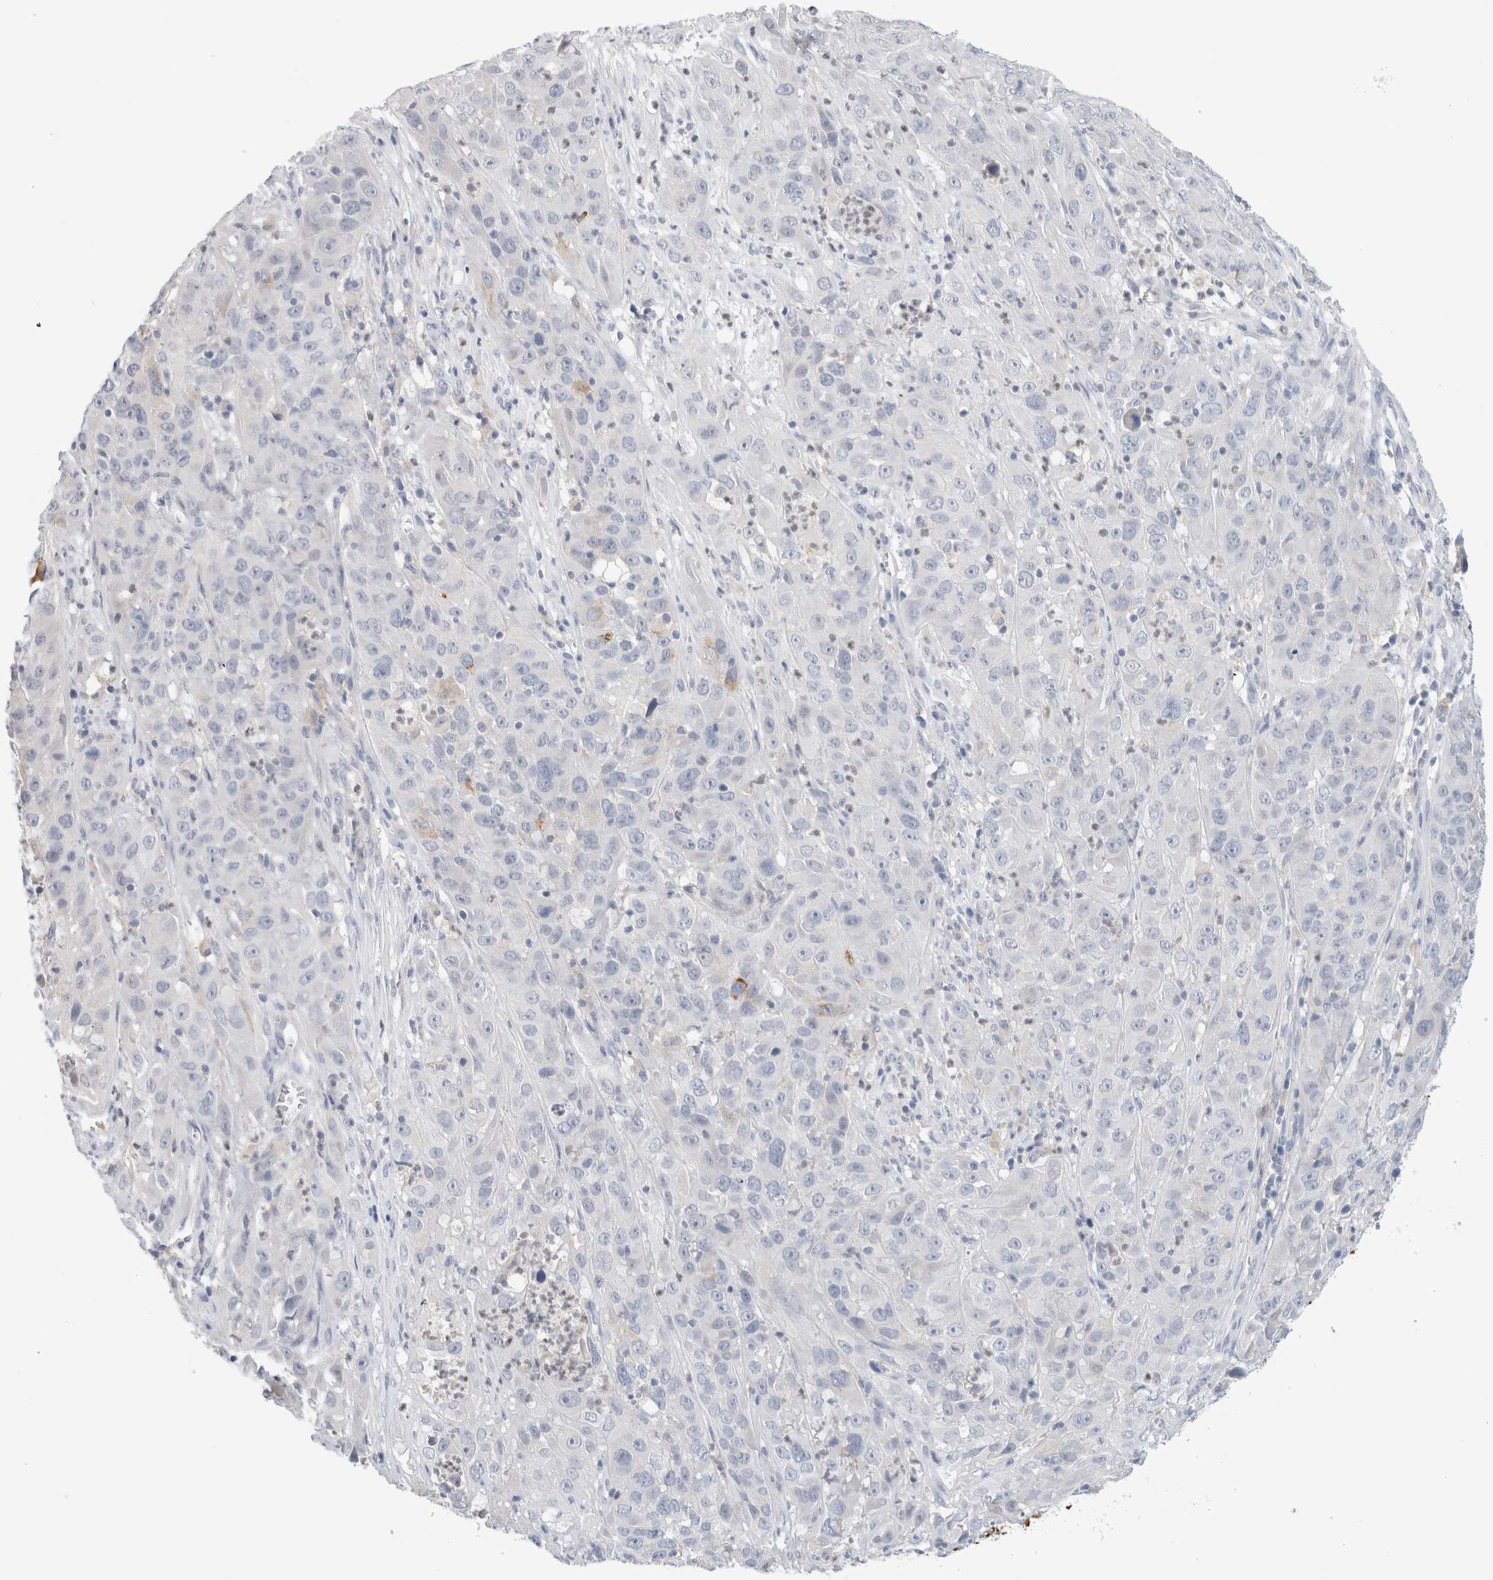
{"staining": {"intensity": "negative", "quantity": "none", "location": "none"}, "tissue": "cervical cancer", "cell_type": "Tumor cells", "image_type": "cancer", "snomed": [{"axis": "morphology", "description": "Squamous cell carcinoma, NOS"}, {"axis": "topography", "description": "Cervix"}], "caption": "Immunohistochemistry (IHC) of human cervical squamous cell carcinoma shows no staining in tumor cells. The staining was performed using DAB (3,3'-diaminobenzidine) to visualize the protein expression in brown, while the nuclei were stained in blue with hematoxylin (Magnification: 20x).", "gene": "ADAM30", "patient": {"sex": "female", "age": 32}}